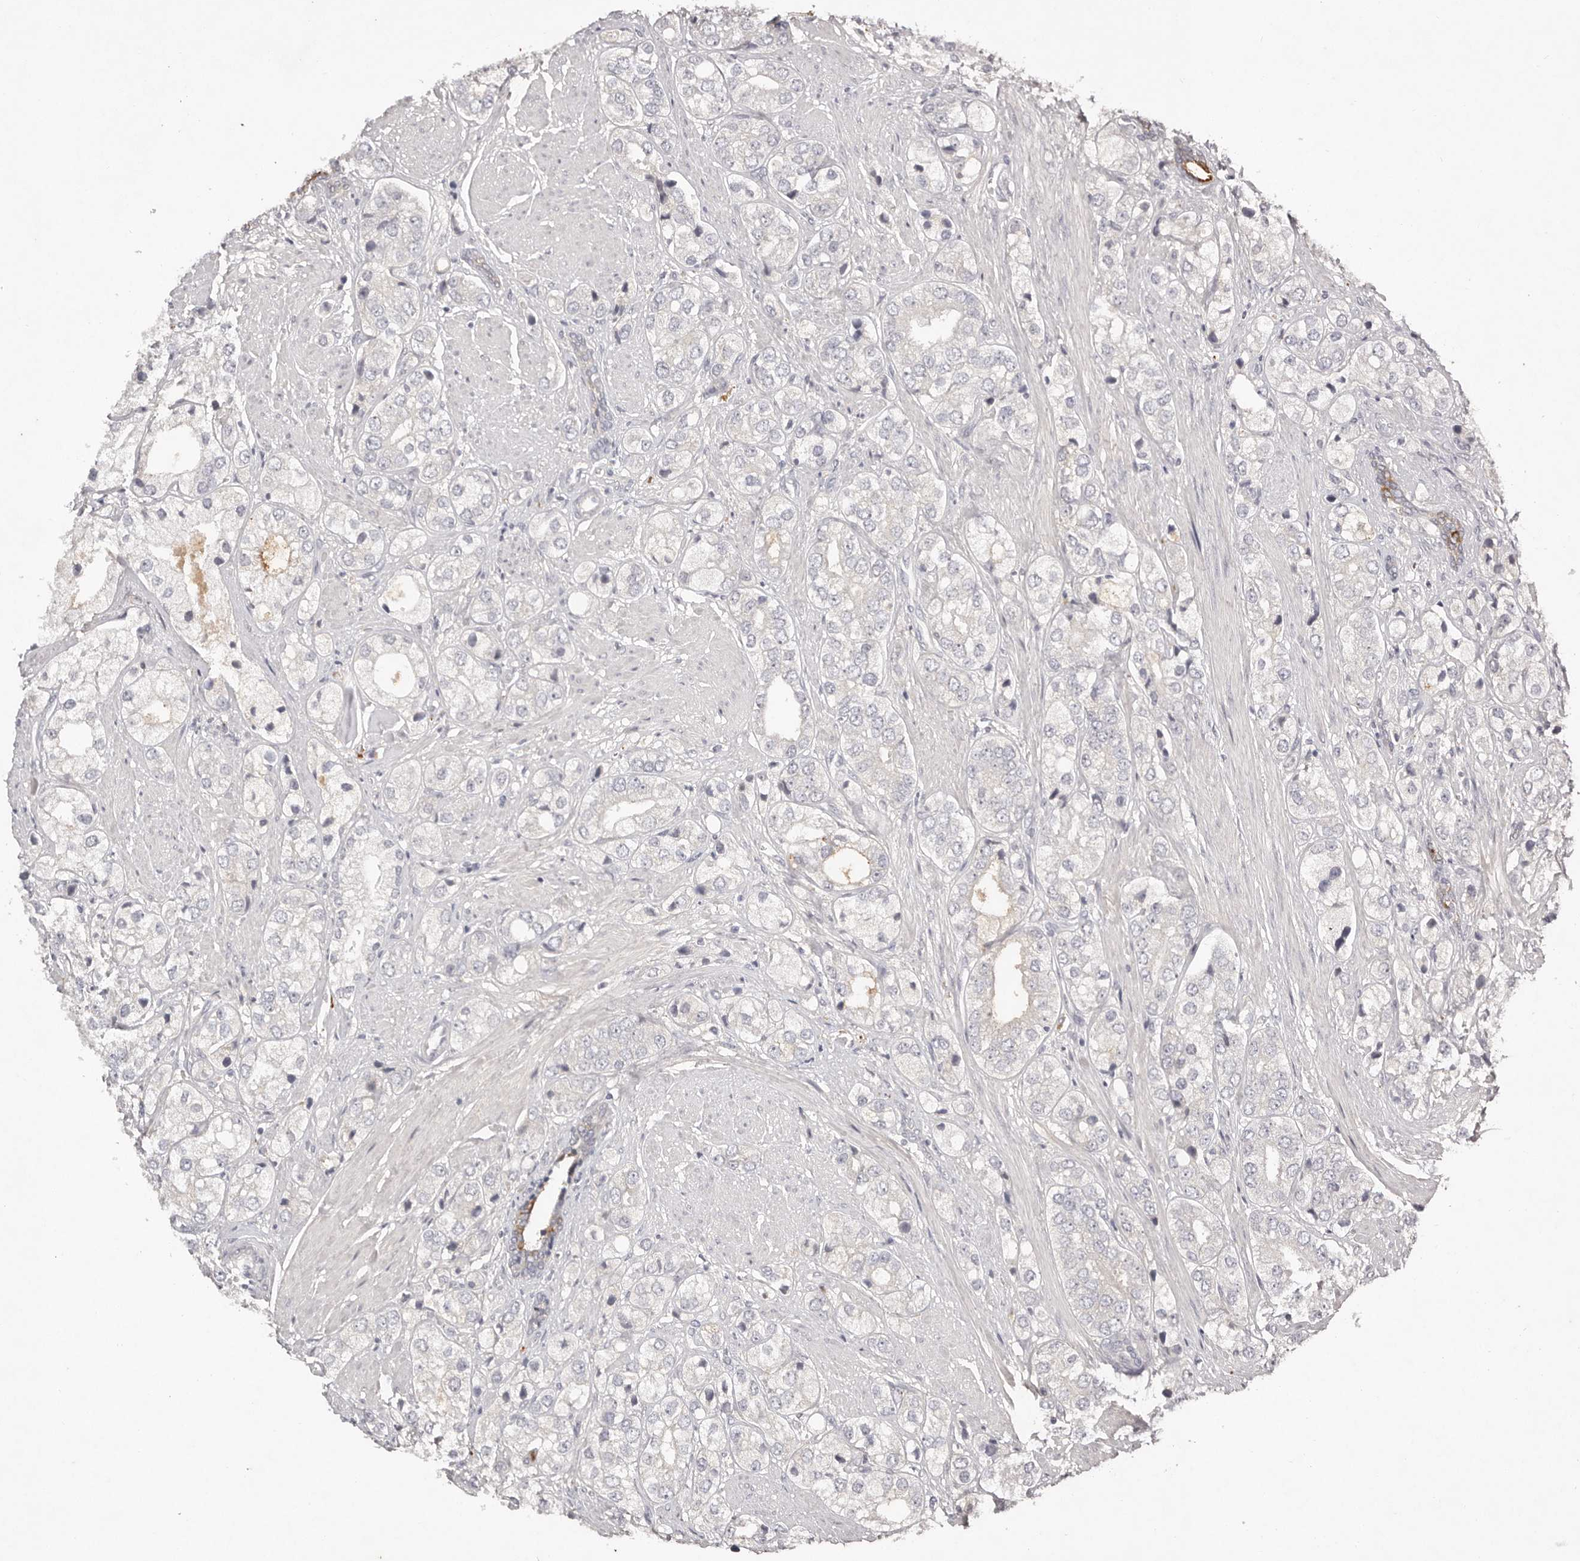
{"staining": {"intensity": "negative", "quantity": "none", "location": "none"}, "tissue": "prostate cancer", "cell_type": "Tumor cells", "image_type": "cancer", "snomed": [{"axis": "morphology", "description": "Adenocarcinoma, High grade"}, {"axis": "topography", "description": "Prostate"}], "caption": "This is a photomicrograph of IHC staining of prostate high-grade adenocarcinoma, which shows no positivity in tumor cells. The staining was performed using DAB to visualize the protein expression in brown, while the nuclei were stained in blue with hematoxylin (Magnification: 20x).", "gene": "SCUBE2", "patient": {"sex": "male", "age": 50}}